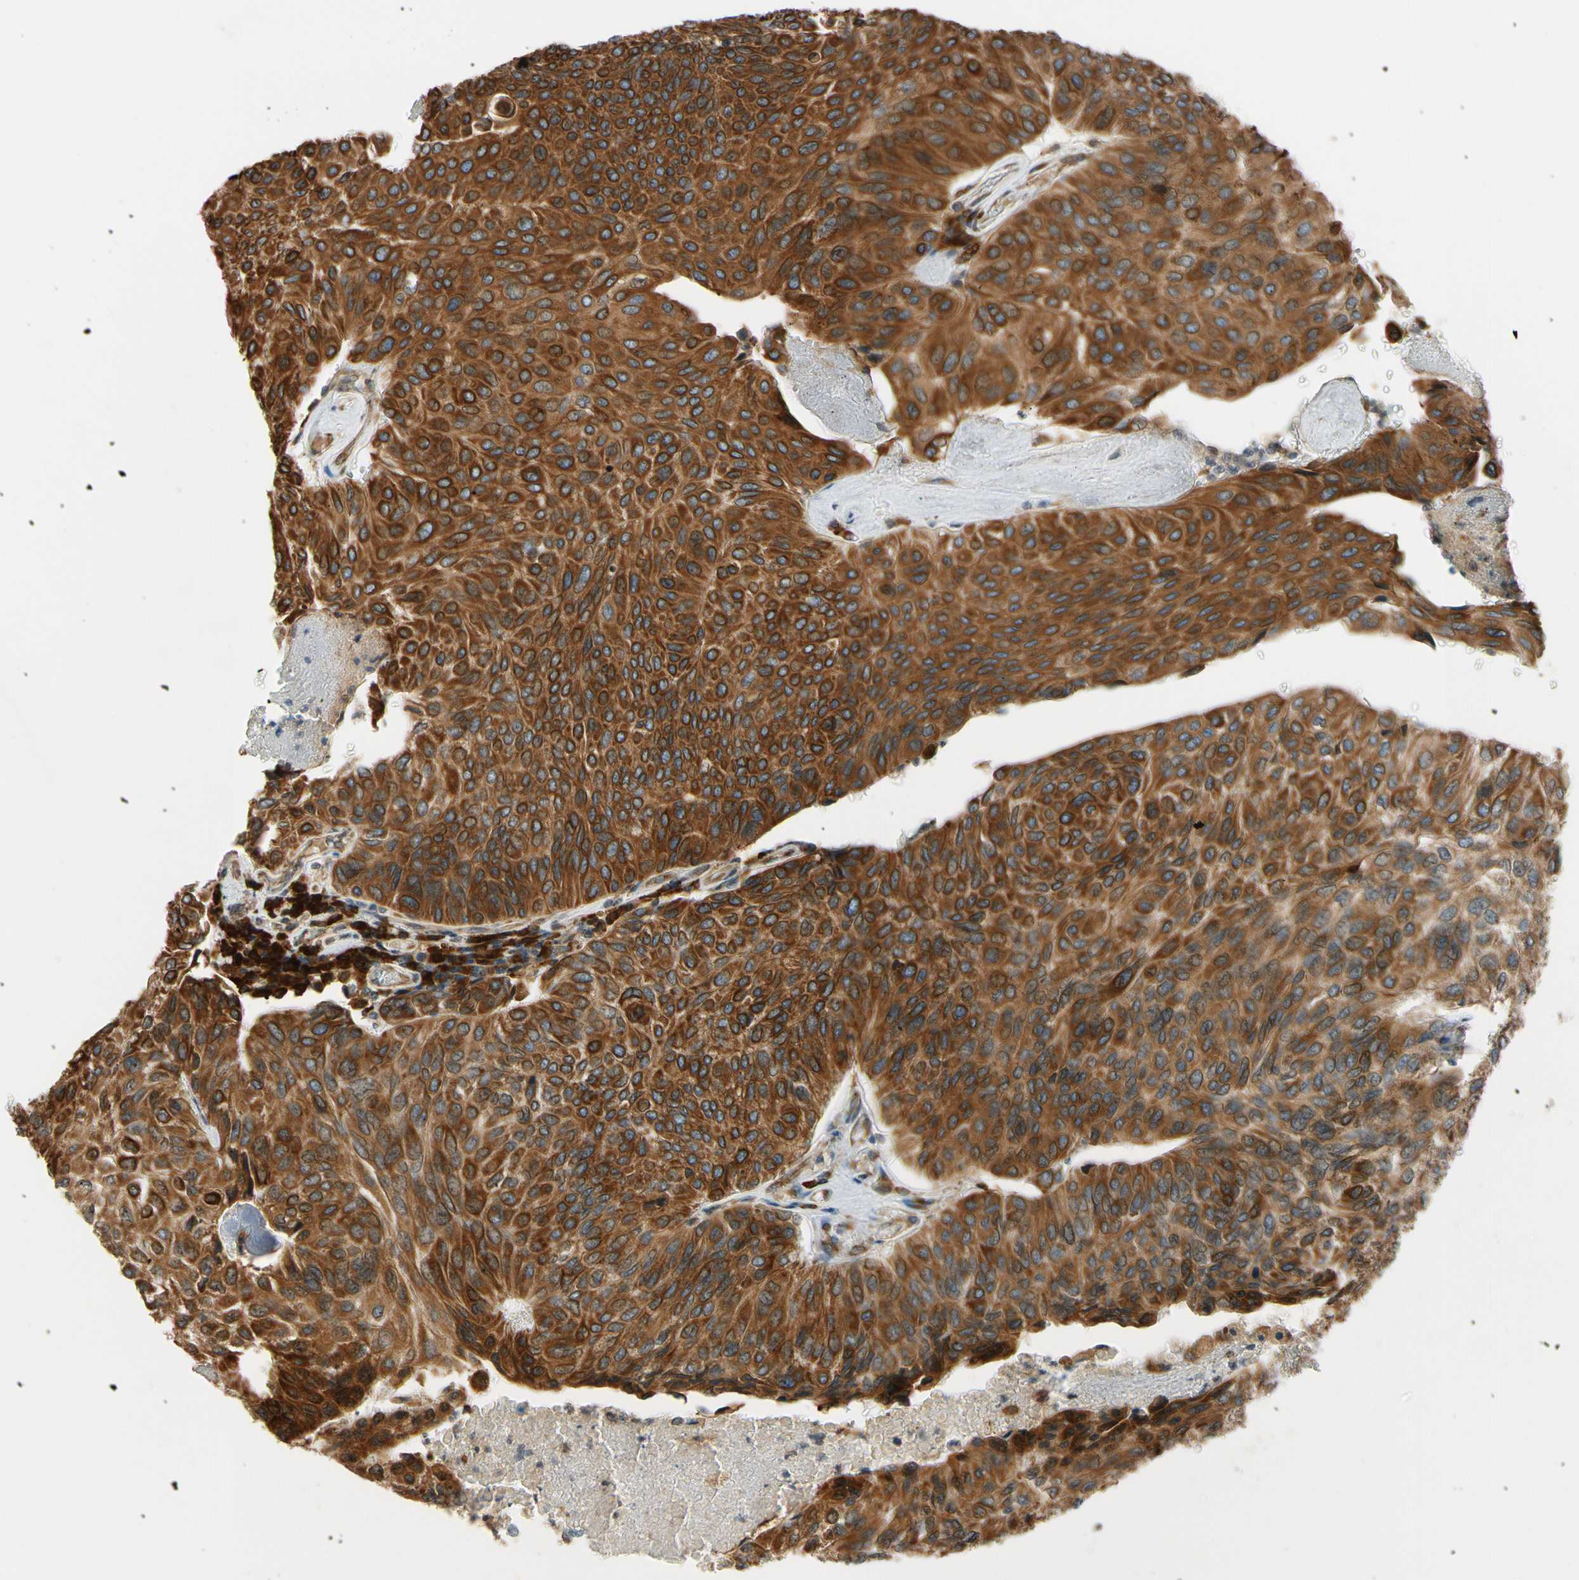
{"staining": {"intensity": "strong", "quantity": ">75%", "location": "cytoplasmic/membranous"}, "tissue": "urothelial cancer", "cell_type": "Tumor cells", "image_type": "cancer", "snomed": [{"axis": "morphology", "description": "Urothelial carcinoma, High grade"}, {"axis": "topography", "description": "Urinary bladder"}], "caption": "IHC of high-grade urothelial carcinoma shows high levels of strong cytoplasmic/membranous expression in about >75% of tumor cells. (DAB (3,3'-diaminobenzidine) IHC with brightfield microscopy, high magnification).", "gene": "RPN2", "patient": {"sex": "male", "age": 66}}